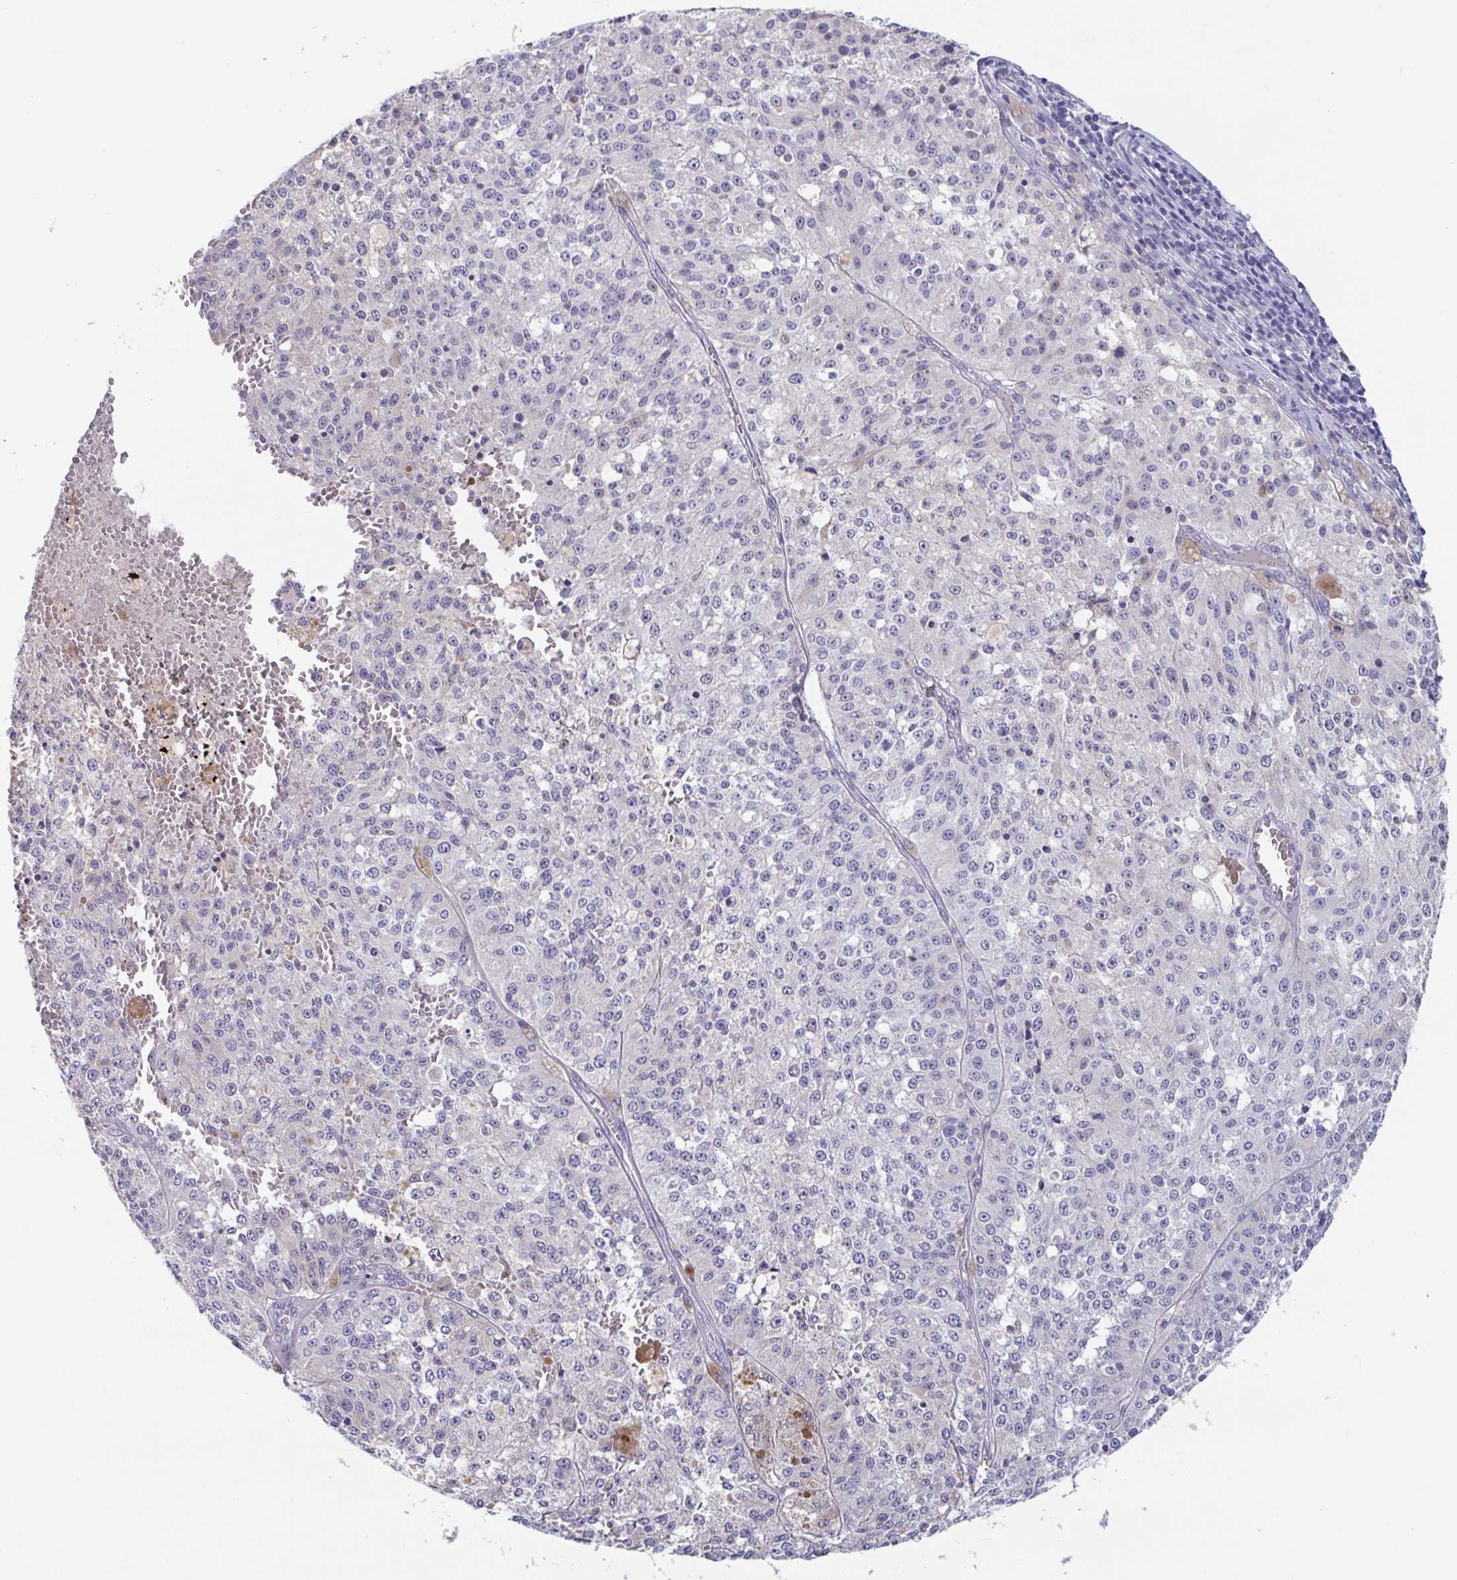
{"staining": {"intensity": "negative", "quantity": "none", "location": "none"}, "tissue": "melanoma", "cell_type": "Tumor cells", "image_type": "cancer", "snomed": [{"axis": "morphology", "description": "Malignant melanoma, Metastatic site"}, {"axis": "topography", "description": "Lymph node"}], "caption": "An immunohistochemistry (IHC) micrograph of malignant melanoma (metastatic site) is shown. There is no staining in tumor cells of malignant melanoma (metastatic site).", "gene": "UNKL", "patient": {"sex": "female", "age": 64}}